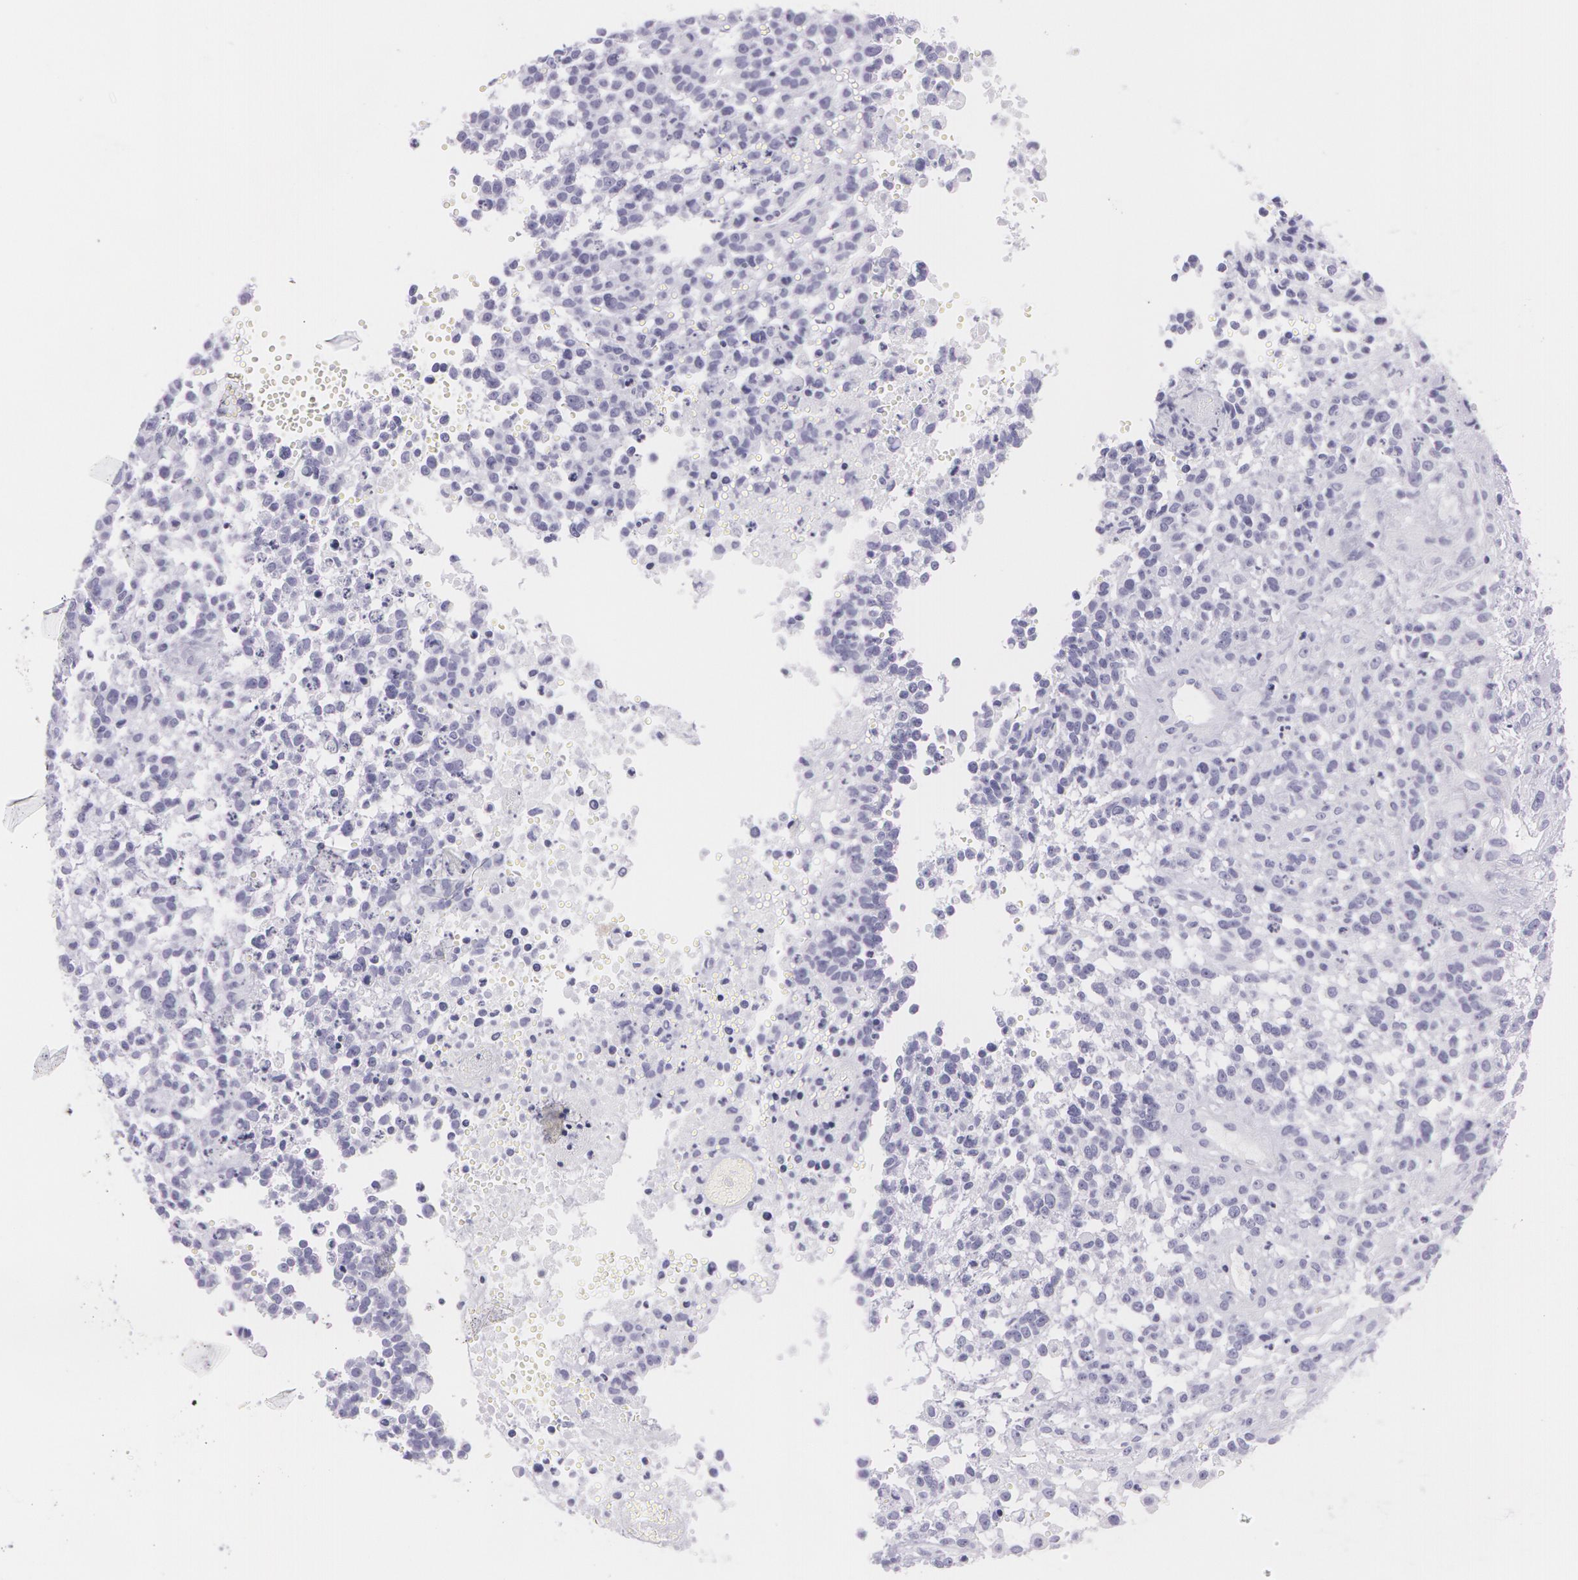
{"staining": {"intensity": "negative", "quantity": "none", "location": "none"}, "tissue": "glioma", "cell_type": "Tumor cells", "image_type": "cancer", "snomed": [{"axis": "morphology", "description": "Glioma, malignant, High grade"}, {"axis": "topography", "description": "Brain"}], "caption": "High power microscopy image of an immunohistochemistry (IHC) image of malignant glioma (high-grade), revealing no significant staining in tumor cells.", "gene": "SNCG", "patient": {"sex": "male", "age": 66}}